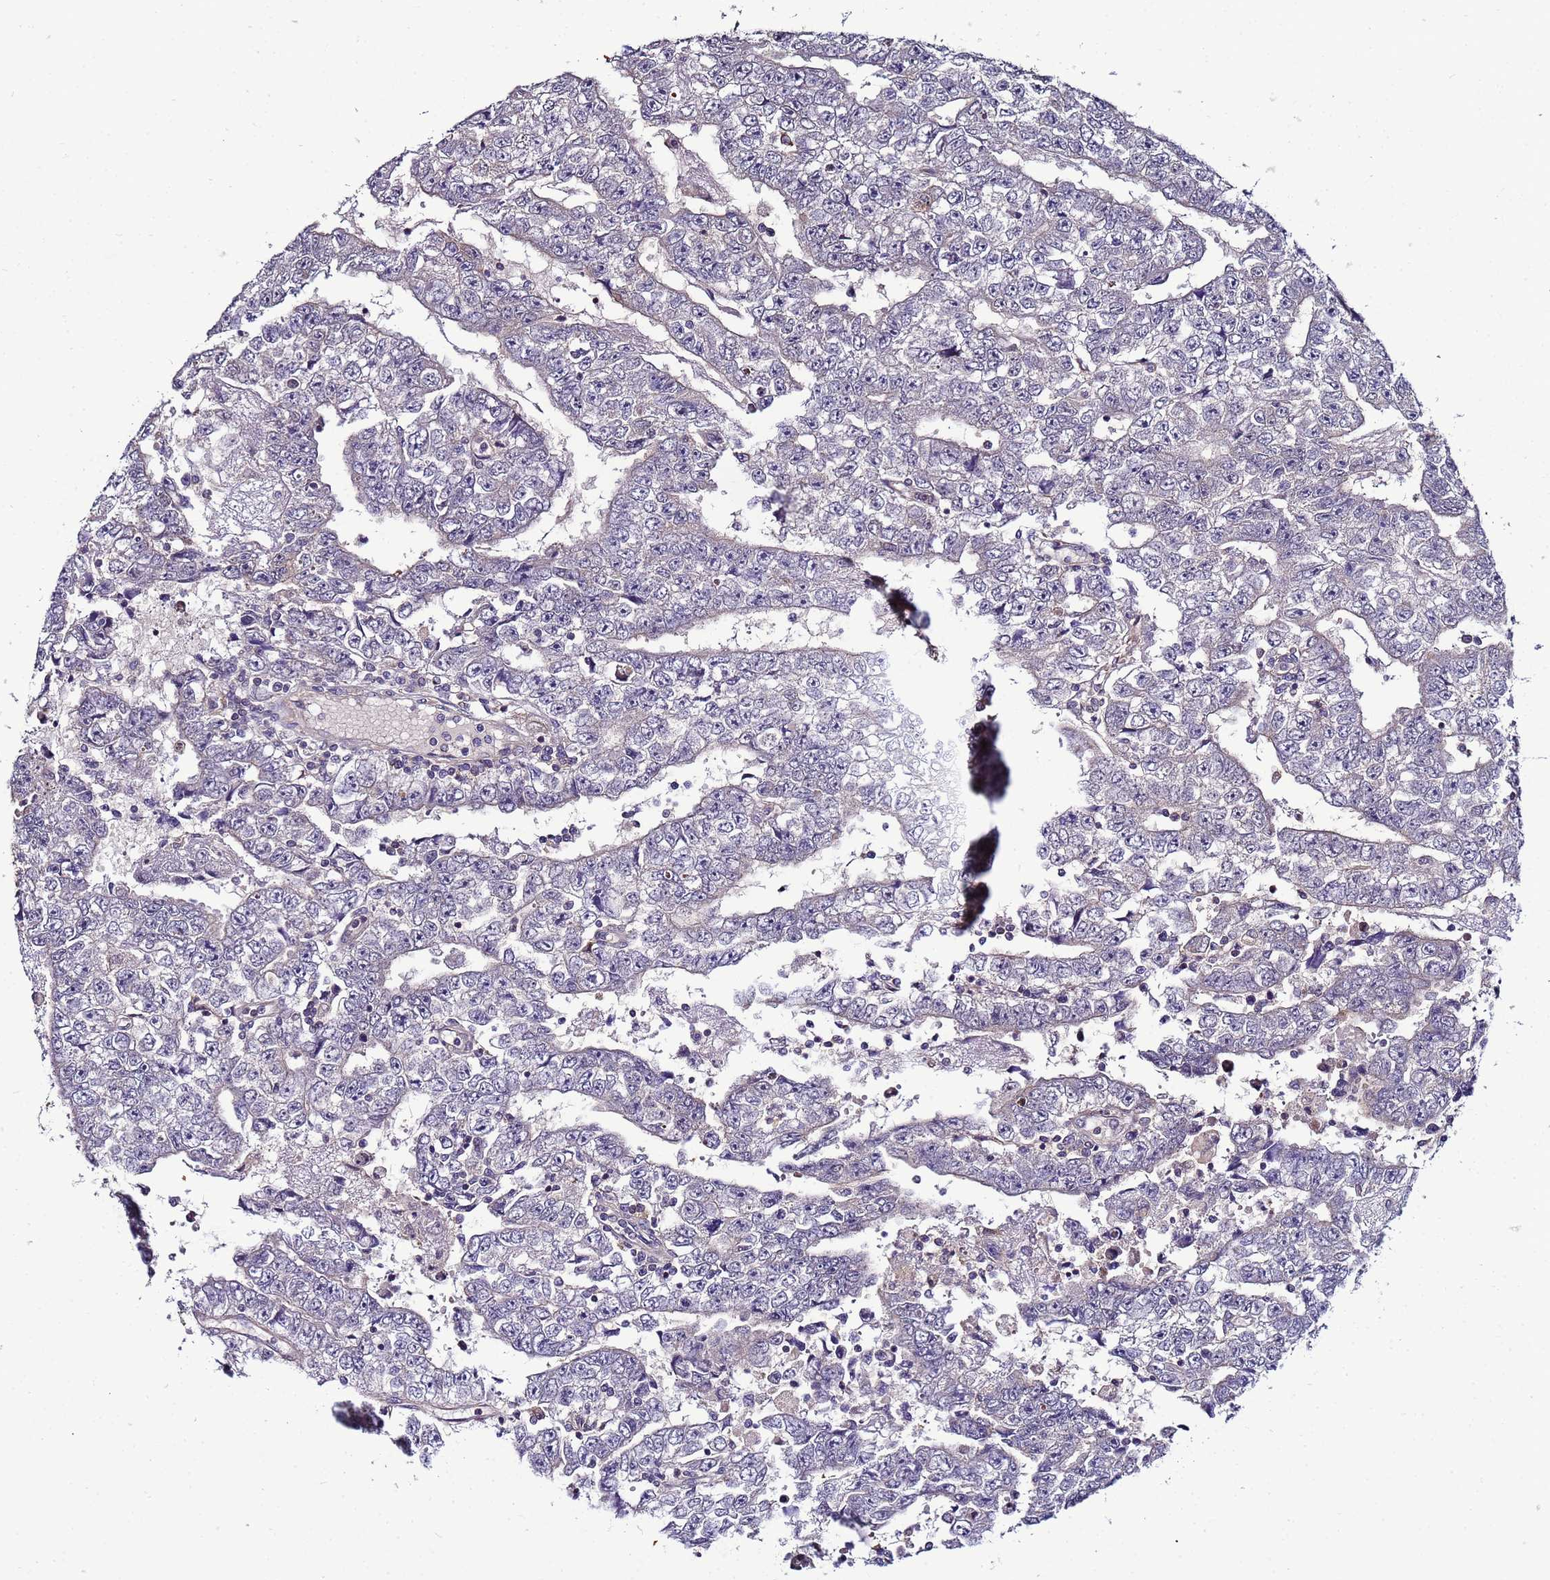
{"staining": {"intensity": "negative", "quantity": "none", "location": "none"}, "tissue": "testis cancer", "cell_type": "Tumor cells", "image_type": "cancer", "snomed": [{"axis": "morphology", "description": "Carcinoma, Embryonal, NOS"}, {"axis": "topography", "description": "Testis"}], "caption": "DAB immunohistochemical staining of human embryonal carcinoma (testis) shows no significant expression in tumor cells. The staining is performed using DAB (3,3'-diaminobenzidine) brown chromogen with nuclei counter-stained in using hematoxylin.", "gene": "NAXE", "patient": {"sex": "male", "age": 25}}